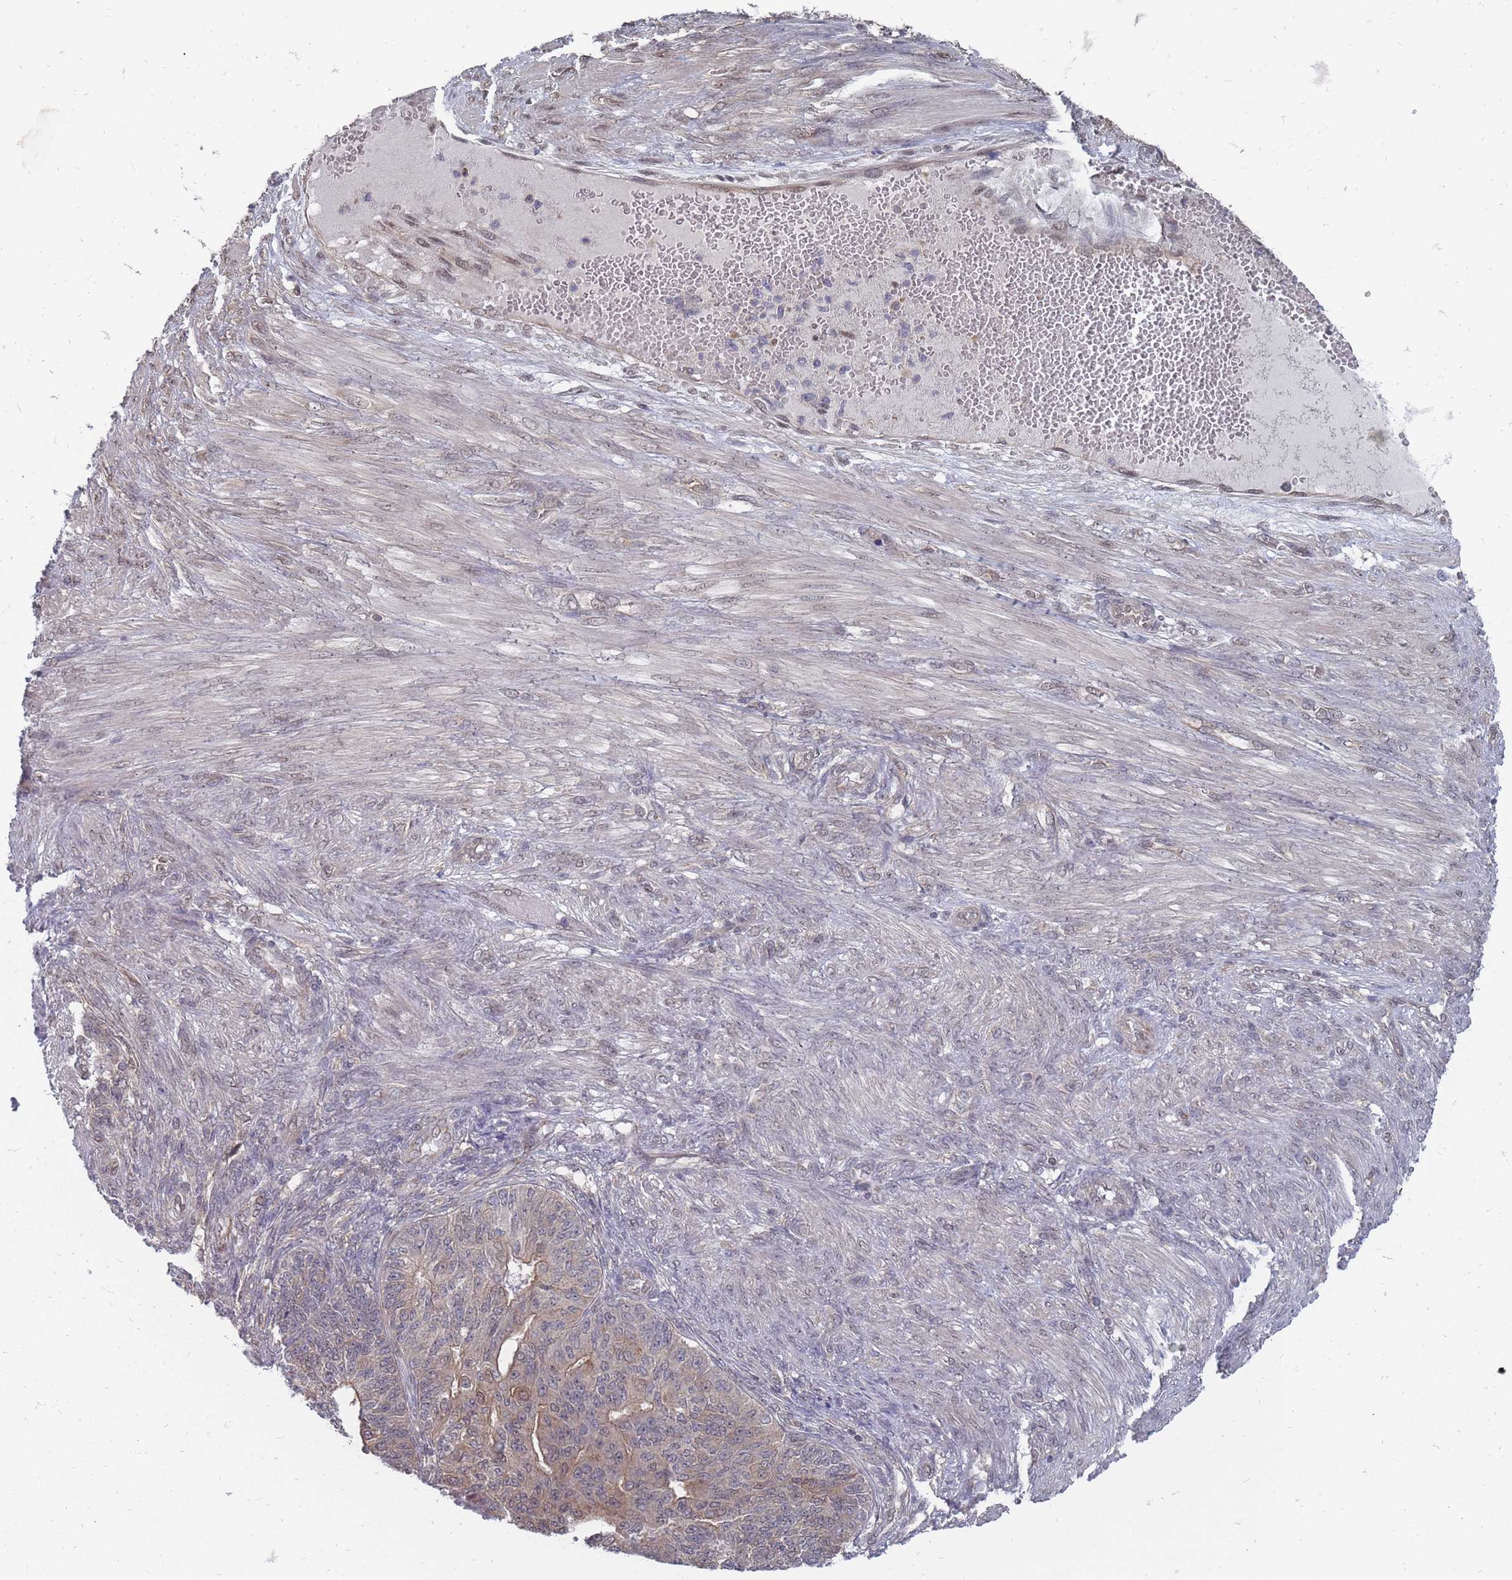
{"staining": {"intensity": "moderate", "quantity": "<25%", "location": "cytoplasmic/membranous,nuclear"}, "tissue": "endometrial cancer", "cell_type": "Tumor cells", "image_type": "cancer", "snomed": [{"axis": "morphology", "description": "Adenocarcinoma, NOS"}, {"axis": "topography", "description": "Endometrium"}], "caption": "This image displays immunohistochemistry (IHC) staining of adenocarcinoma (endometrial), with low moderate cytoplasmic/membranous and nuclear positivity in approximately <25% of tumor cells.", "gene": "NKD1", "patient": {"sex": "female", "age": 32}}